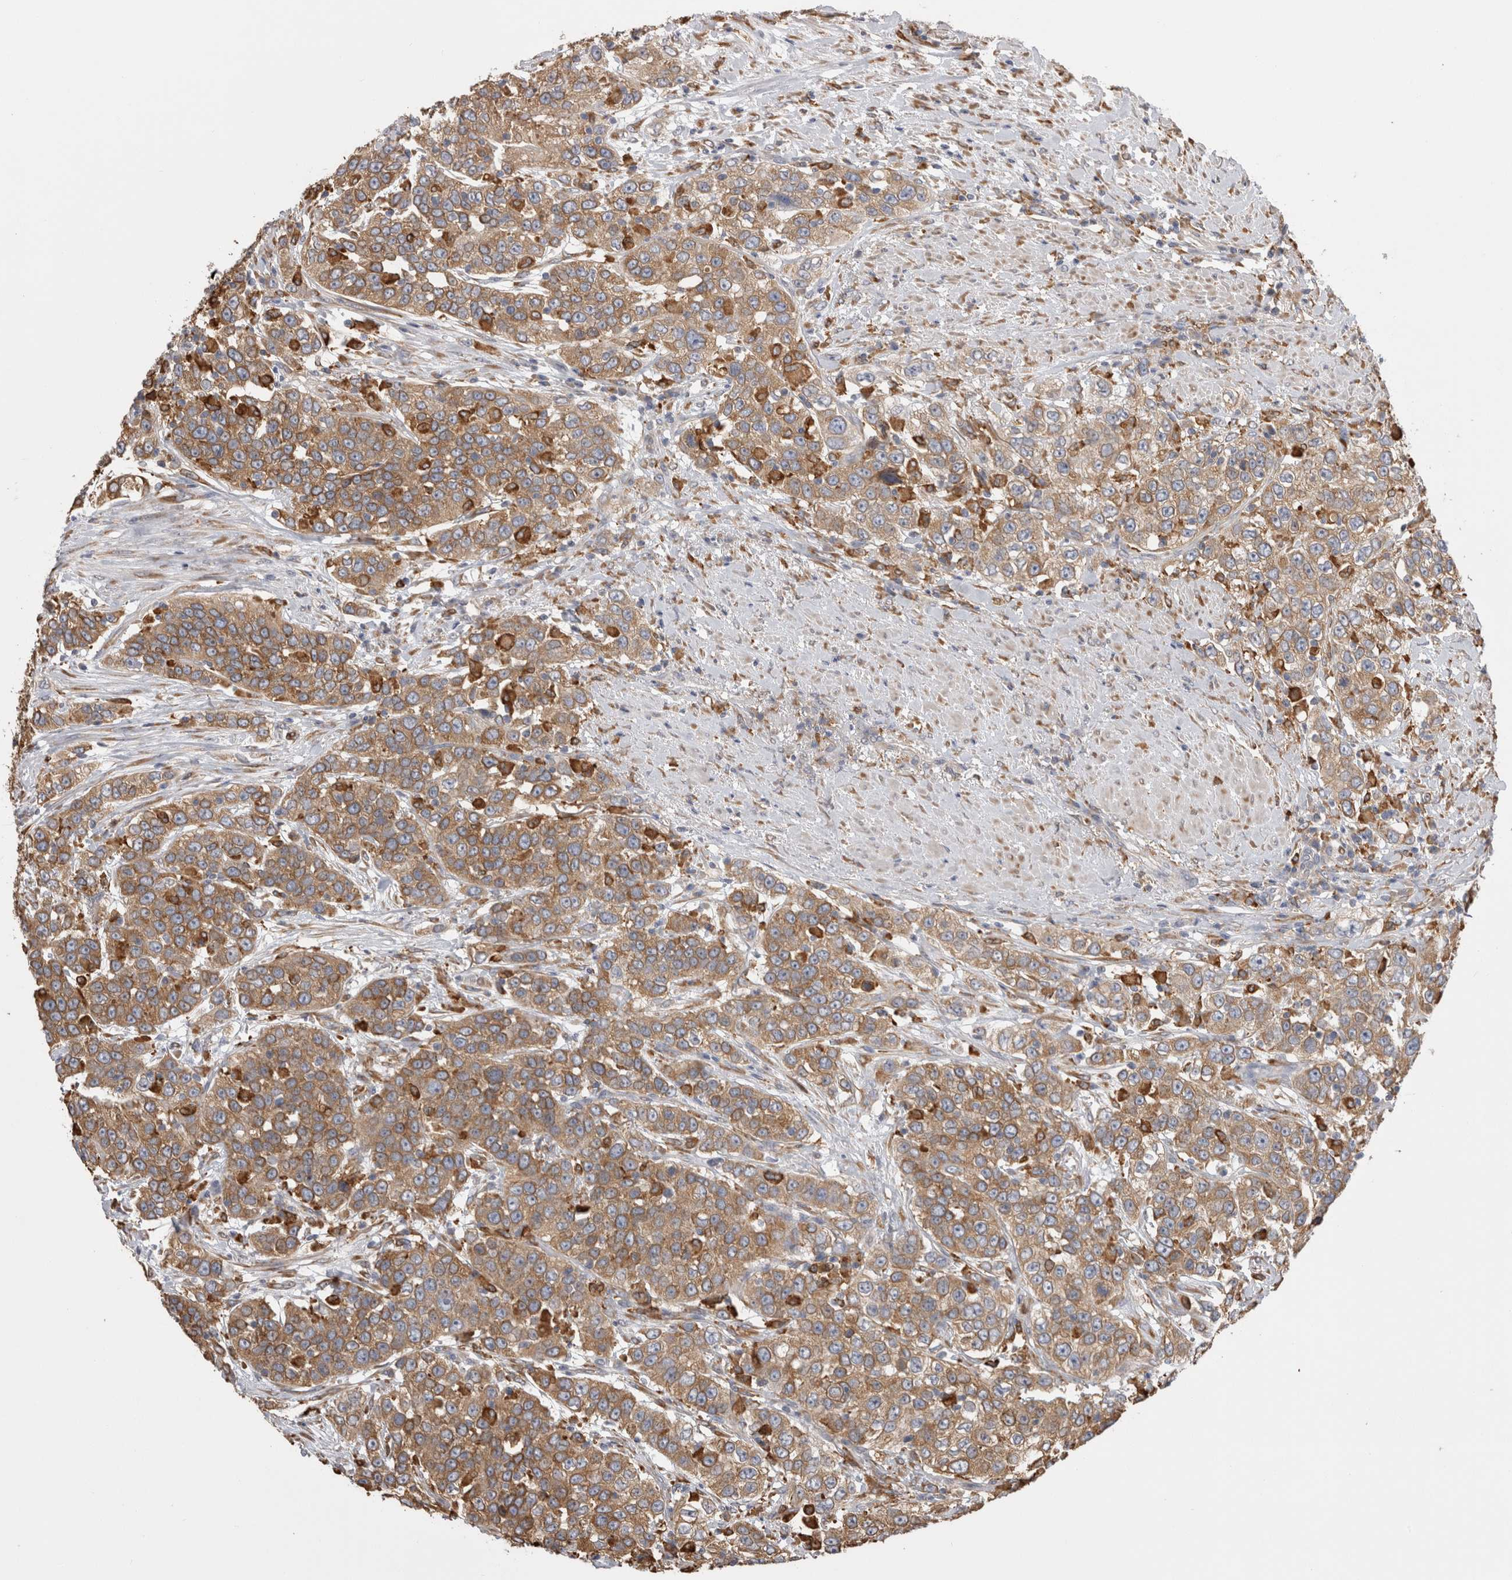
{"staining": {"intensity": "moderate", "quantity": ">75%", "location": "cytoplasmic/membranous"}, "tissue": "urothelial cancer", "cell_type": "Tumor cells", "image_type": "cancer", "snomed": [{"axis": "morphology", "description": "Urothelial carcinoma, High grade"}, {"axis": "topography", "description": "Urinary bladder"}], "caption": "This is a histology image of immunohistochemistry staining of urothelial cancer, which shows moderate staining in the cytoplasmic/membranous of tumor cells.", "gene": "LRPAP1", "patient": {"sex": "female", "age": 80}}